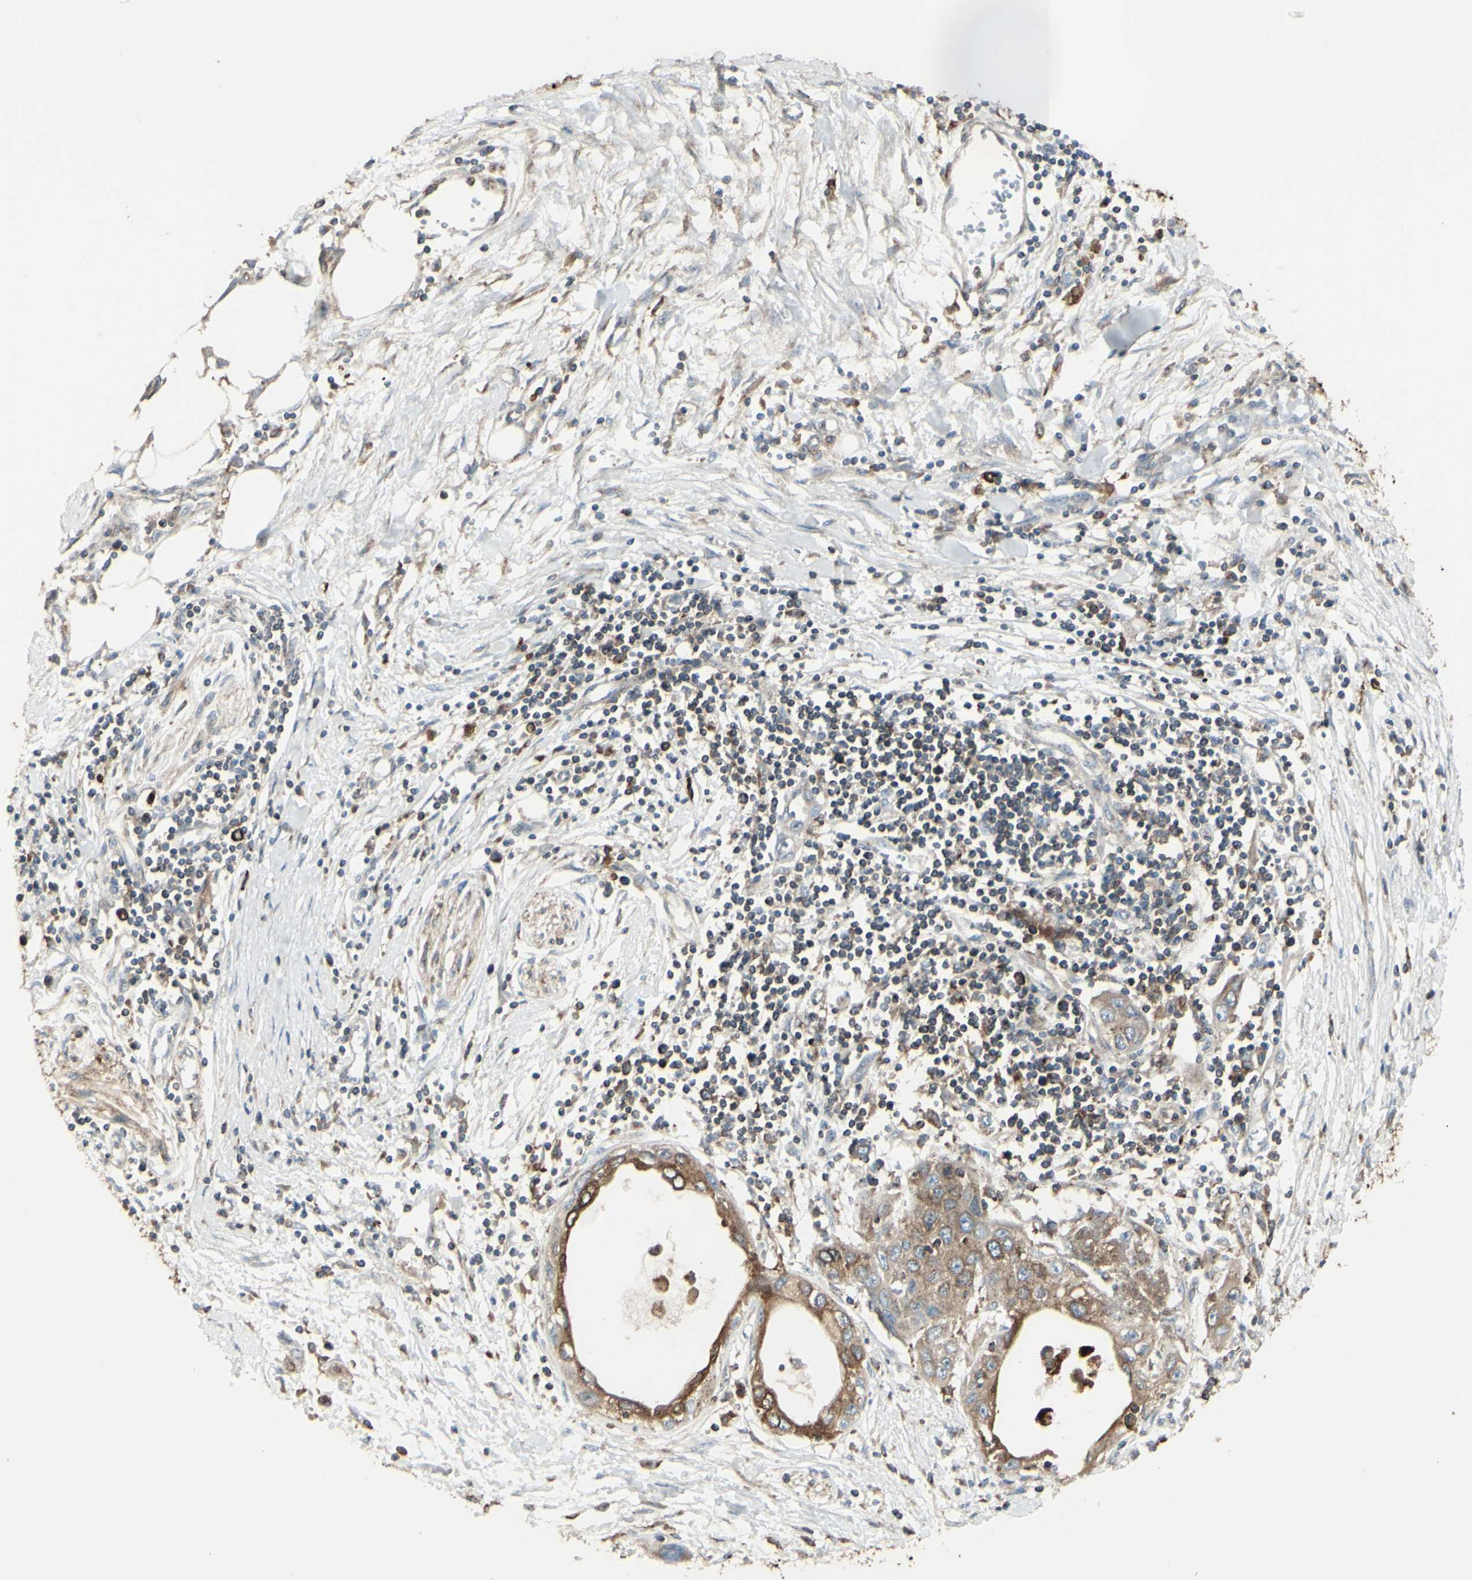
{"staining": {"intensity": "moderate", "quantity": ">75%", "location": "cytoplasmic/membranous"}, "tissue": "pancreatic cancer", "cell_type": "Tumor cells", "image_type": "cancer", "snomed": [{"axis": "morphology", "description": "Adenocarcinoma, NOS"}, {"axis": "topography", "description": "Pancreas"}], "caption": "IHC (DAB (3,3'-diaminobenzidine)) staining of pancreatic adenocarcinoma displays moderate cytoplasmic/membranous protein positivity in approximately >75% of tumor cells. Using DAB (3,3'-diaminobenzidine) (brown) and hematoxylin (blue) stains, captured at high magnification using brightfield microscopy.", "gene": "NAPA", "patient": {"sex": "female", "age": 70}}